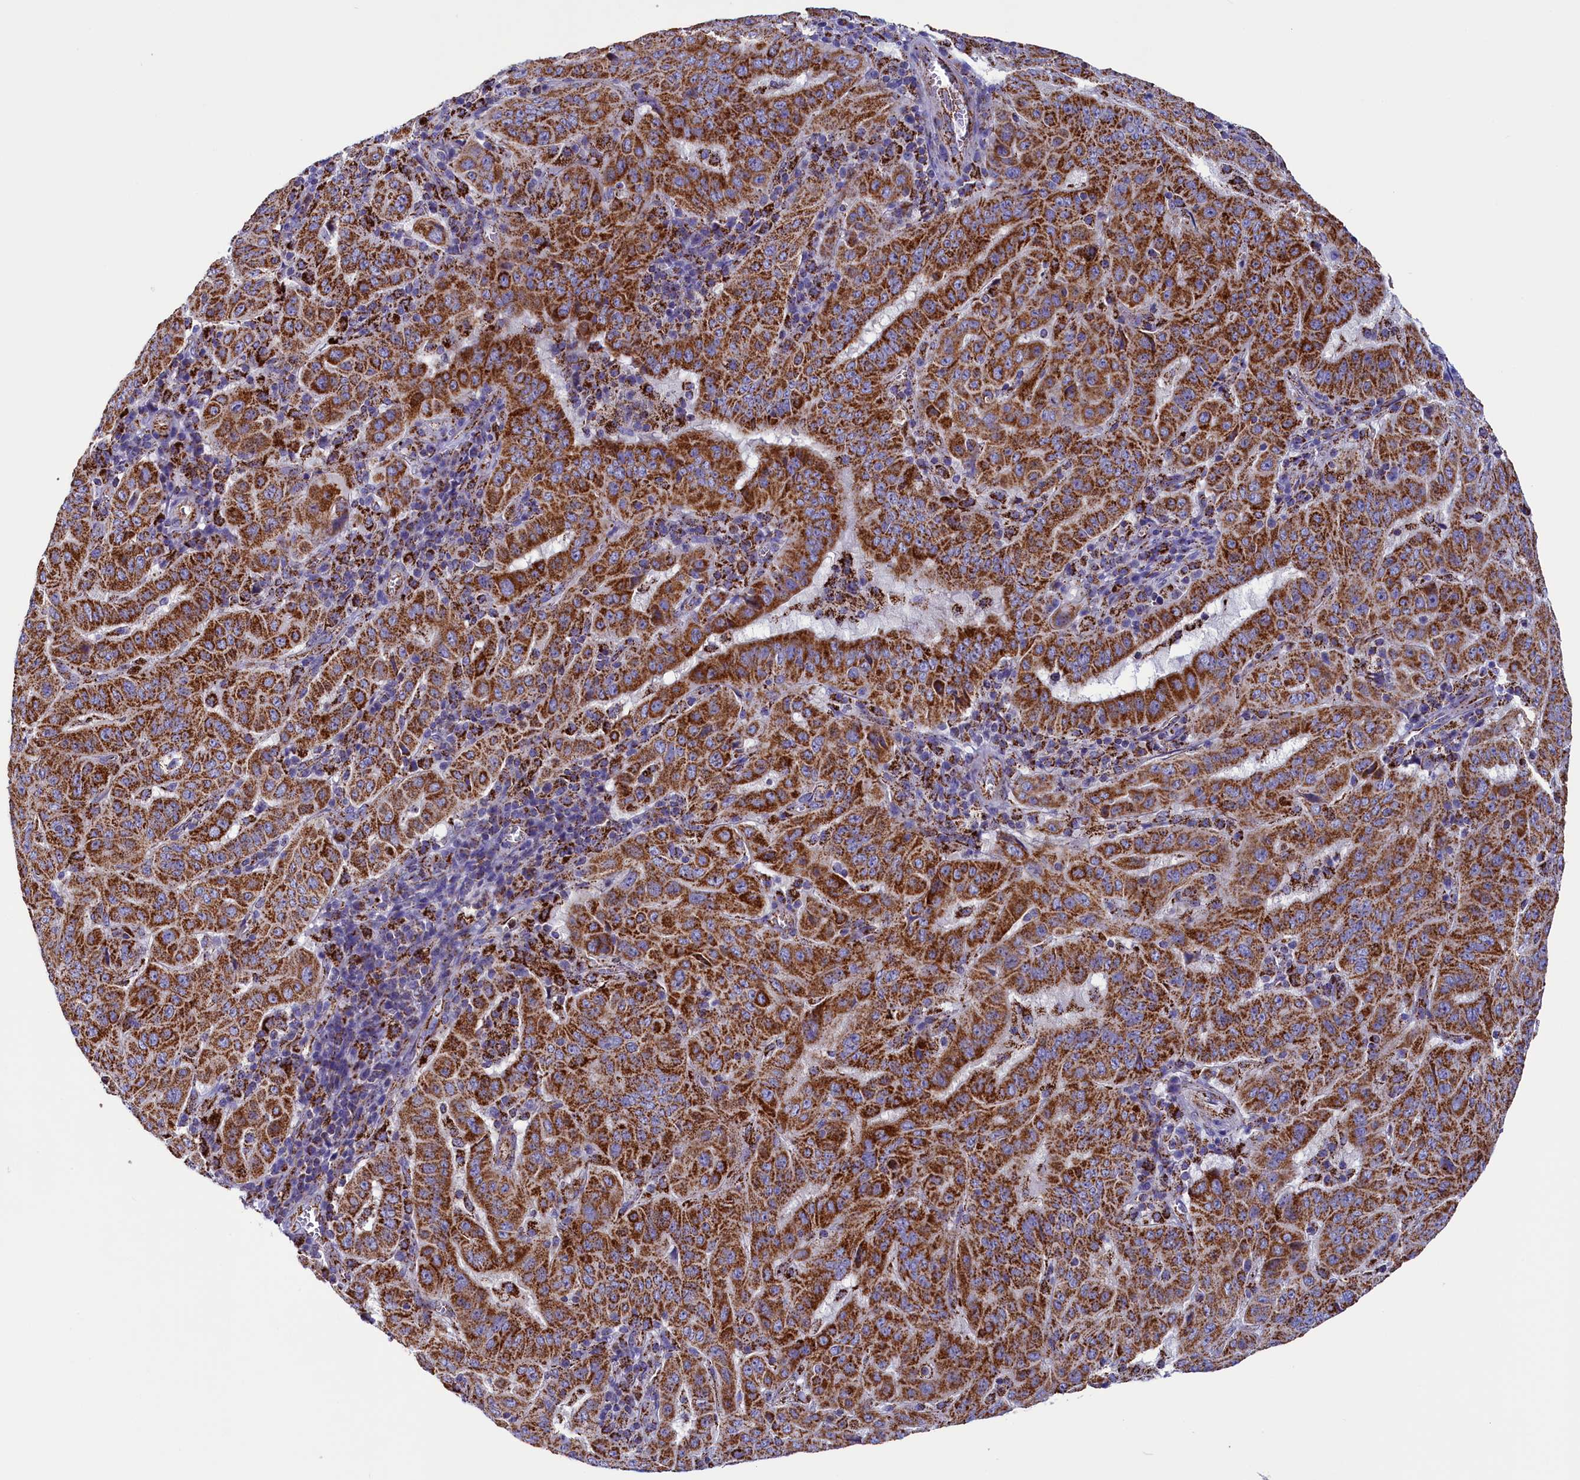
{"staining": {"intensity": "strong", "quantity": ">75%", "location": "cytoplasmic/membranous"}, "tissue": "pancreatic cancer", "cell_type": "Tumor cells", "image_type": "cancer", "snomed": [{"axis": "morphology", "description": "Adenocarcinoma, NOS"}, {"axis": "topography", "description": "Pancreas"}], "caption": "Human pancreatic cancer (adenocarcinoma) stained for a protein (brown) exhibits strong cytoplasmic/membranous positive expression in about >75% of tumor cells.", "gene": "SLC39A3", "patient": {"sex": "male", "age": 63}}